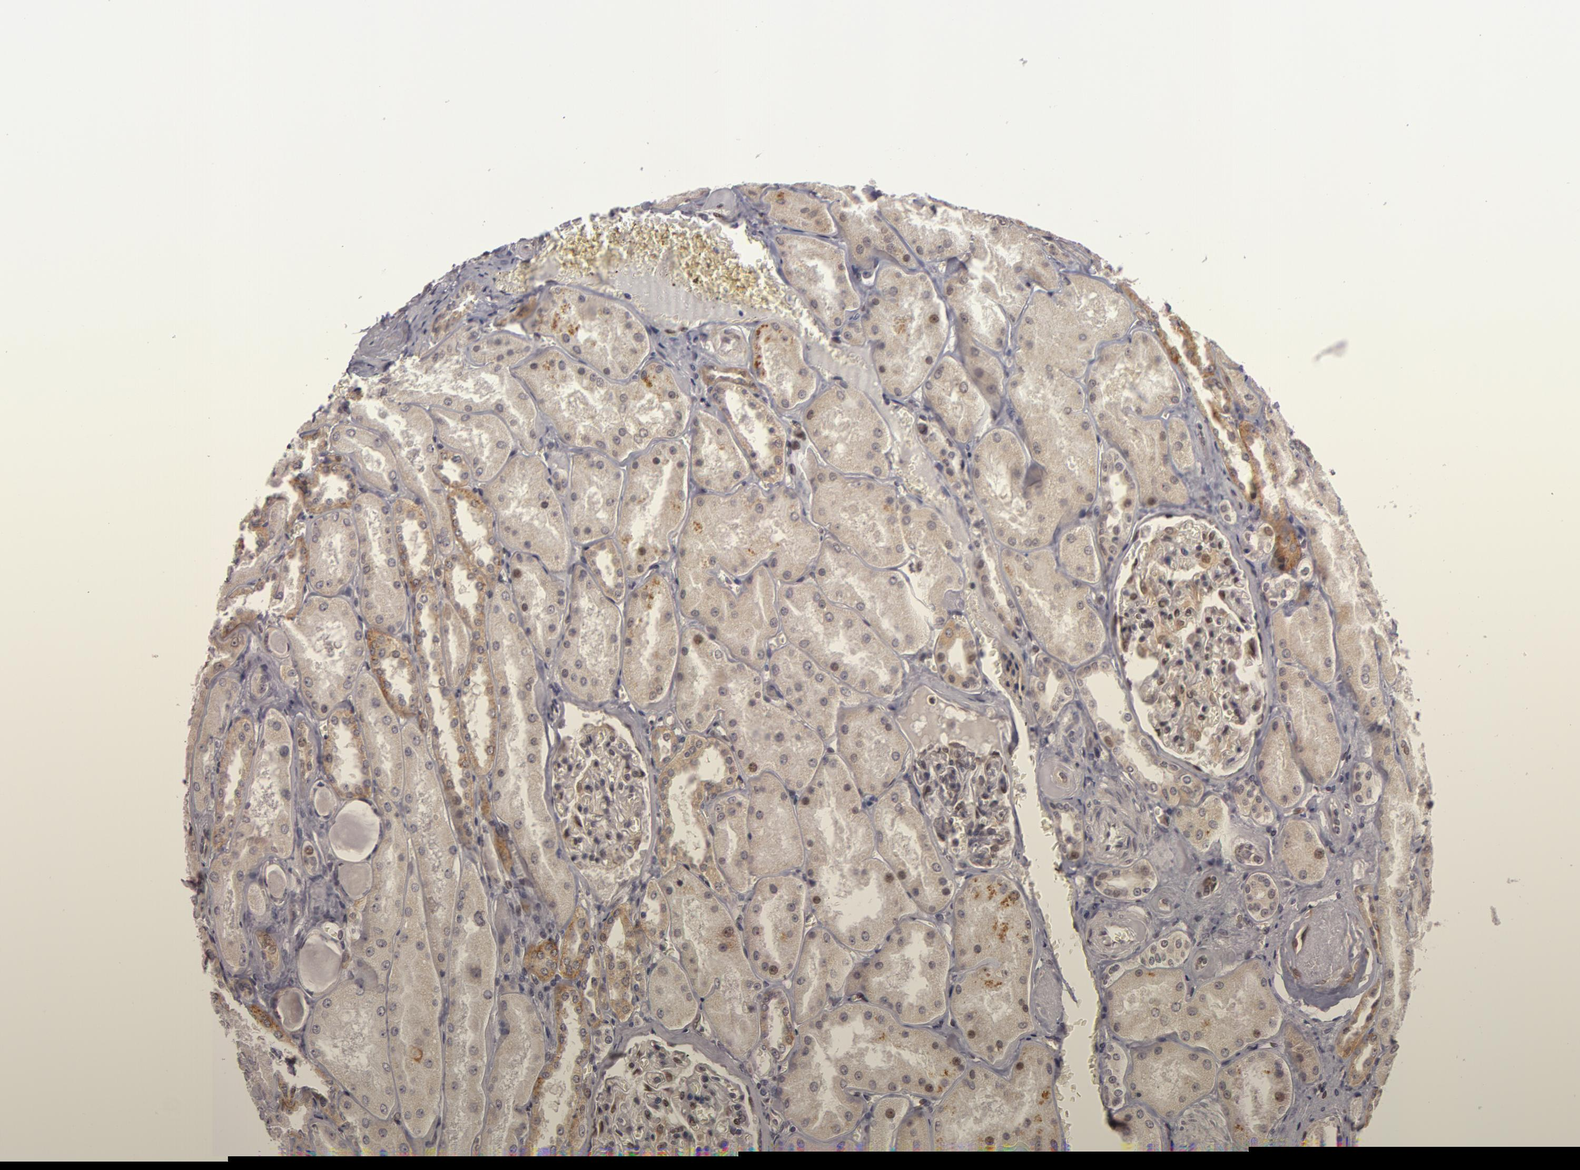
{"staining": {"intensity": "weak", "quantity": "25%-75%", "location": "nuclear"}, "tissue": "kidney", "cell_type": "Cells in glomeruli", "image_type": "normal", "snomed": [{"axis": "morphology", "description": "Normal tissue, NOS"}, {"axis": "topography", "description": "Kidney"}], "caption": "Benign kidney reveals weak nuclear expression in about 25%-75% of cells in glomeruli, visualized by immunohistochemistry.", "gene": "ZNF133", "patient": {"sex": "male", "age": 61}}